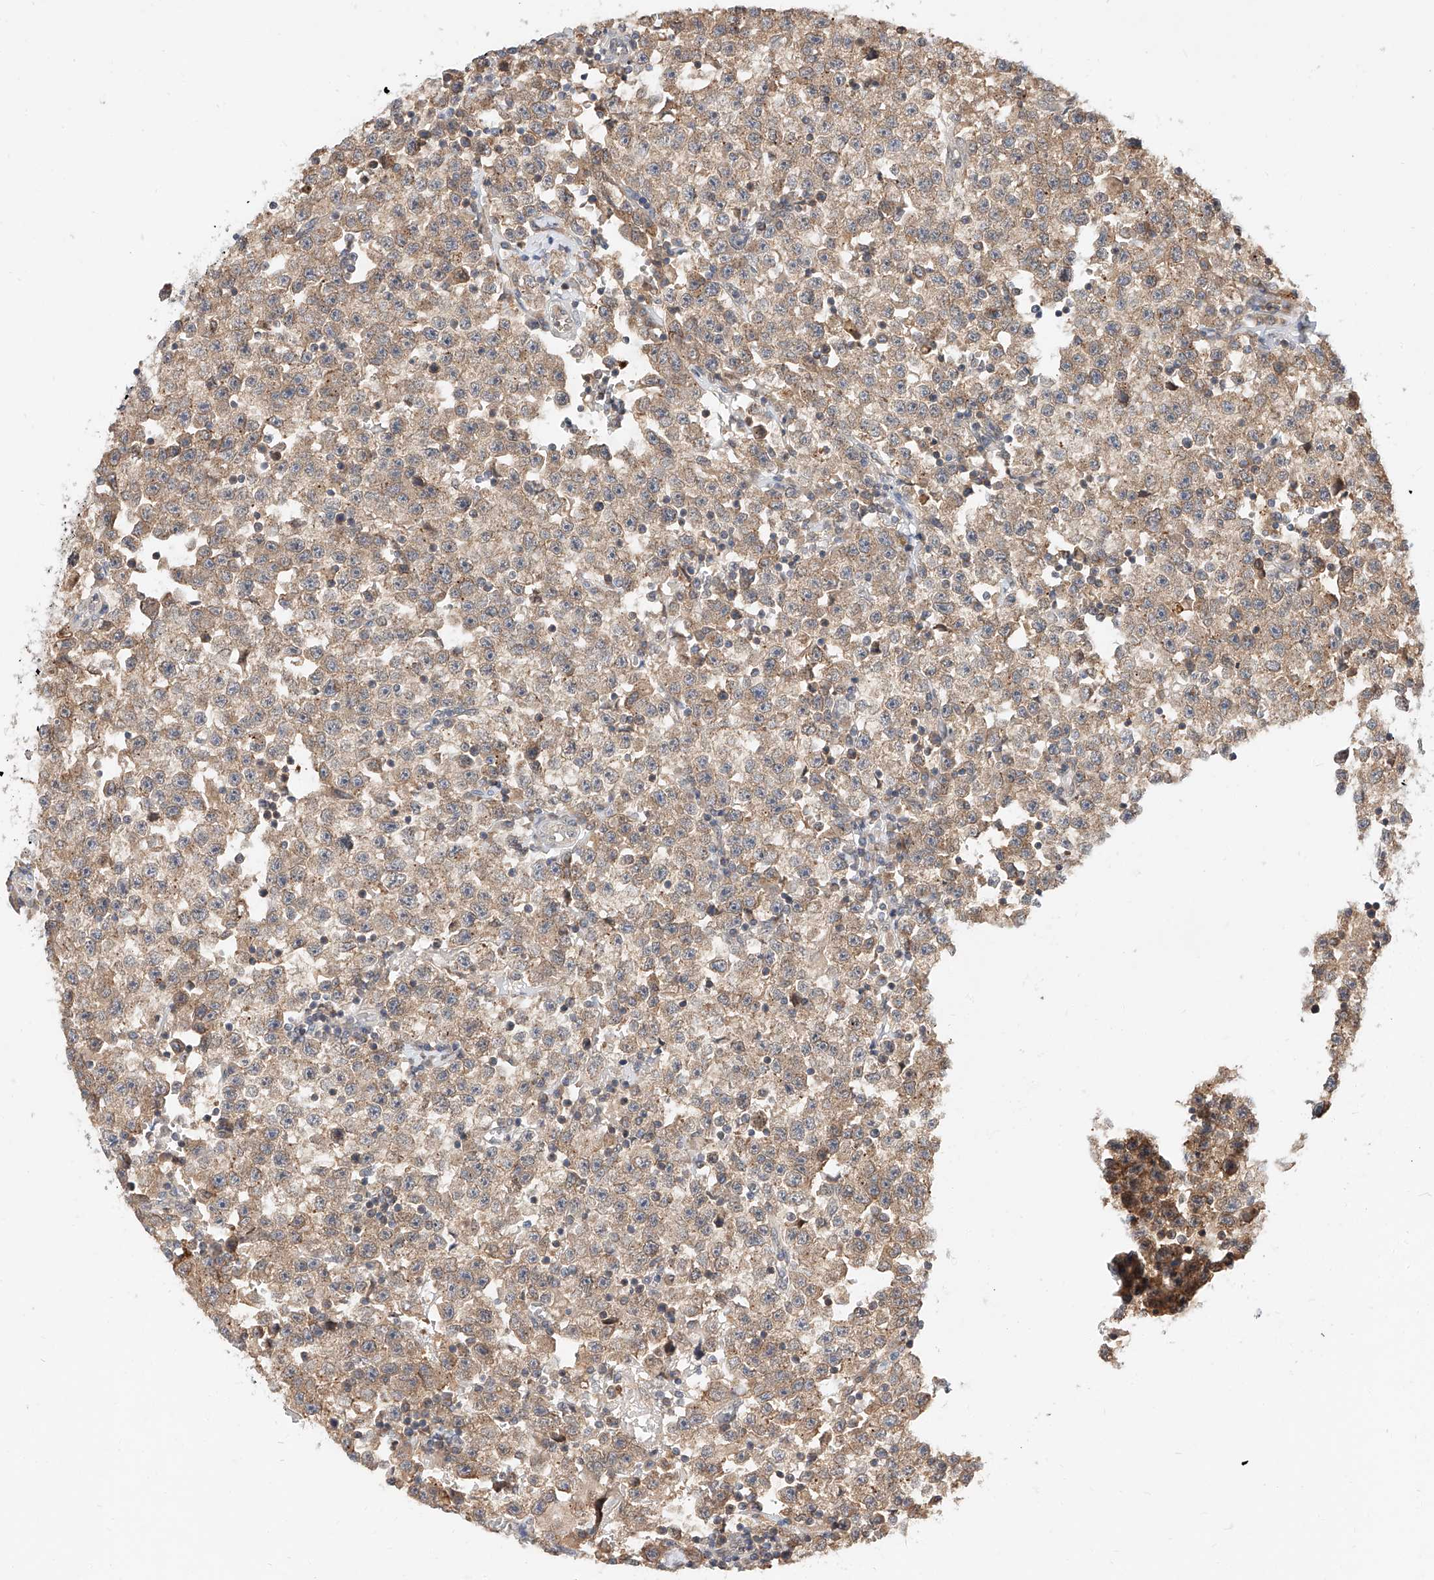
{"staining": {"intensity": "weak", "quantity": ">75%", "location": "cytoplasmic/membranous"}, "tissue": "testis cancer", "cell_type": "Tumor cells", "image_type": "cancer", "snomed": [{"axis": "morphology", "description": "Seminoma, NOS"}, {"axis": "topography", "description": "Testis"}], "caption": "Brown immunohistochemical staining in seminoma (testis) displays weak cytoplasmic/membranous staining in approximately >75% of tumor cells.", "gene": "DIRAS3", "patient": {"sex": "male", "age": 22}}